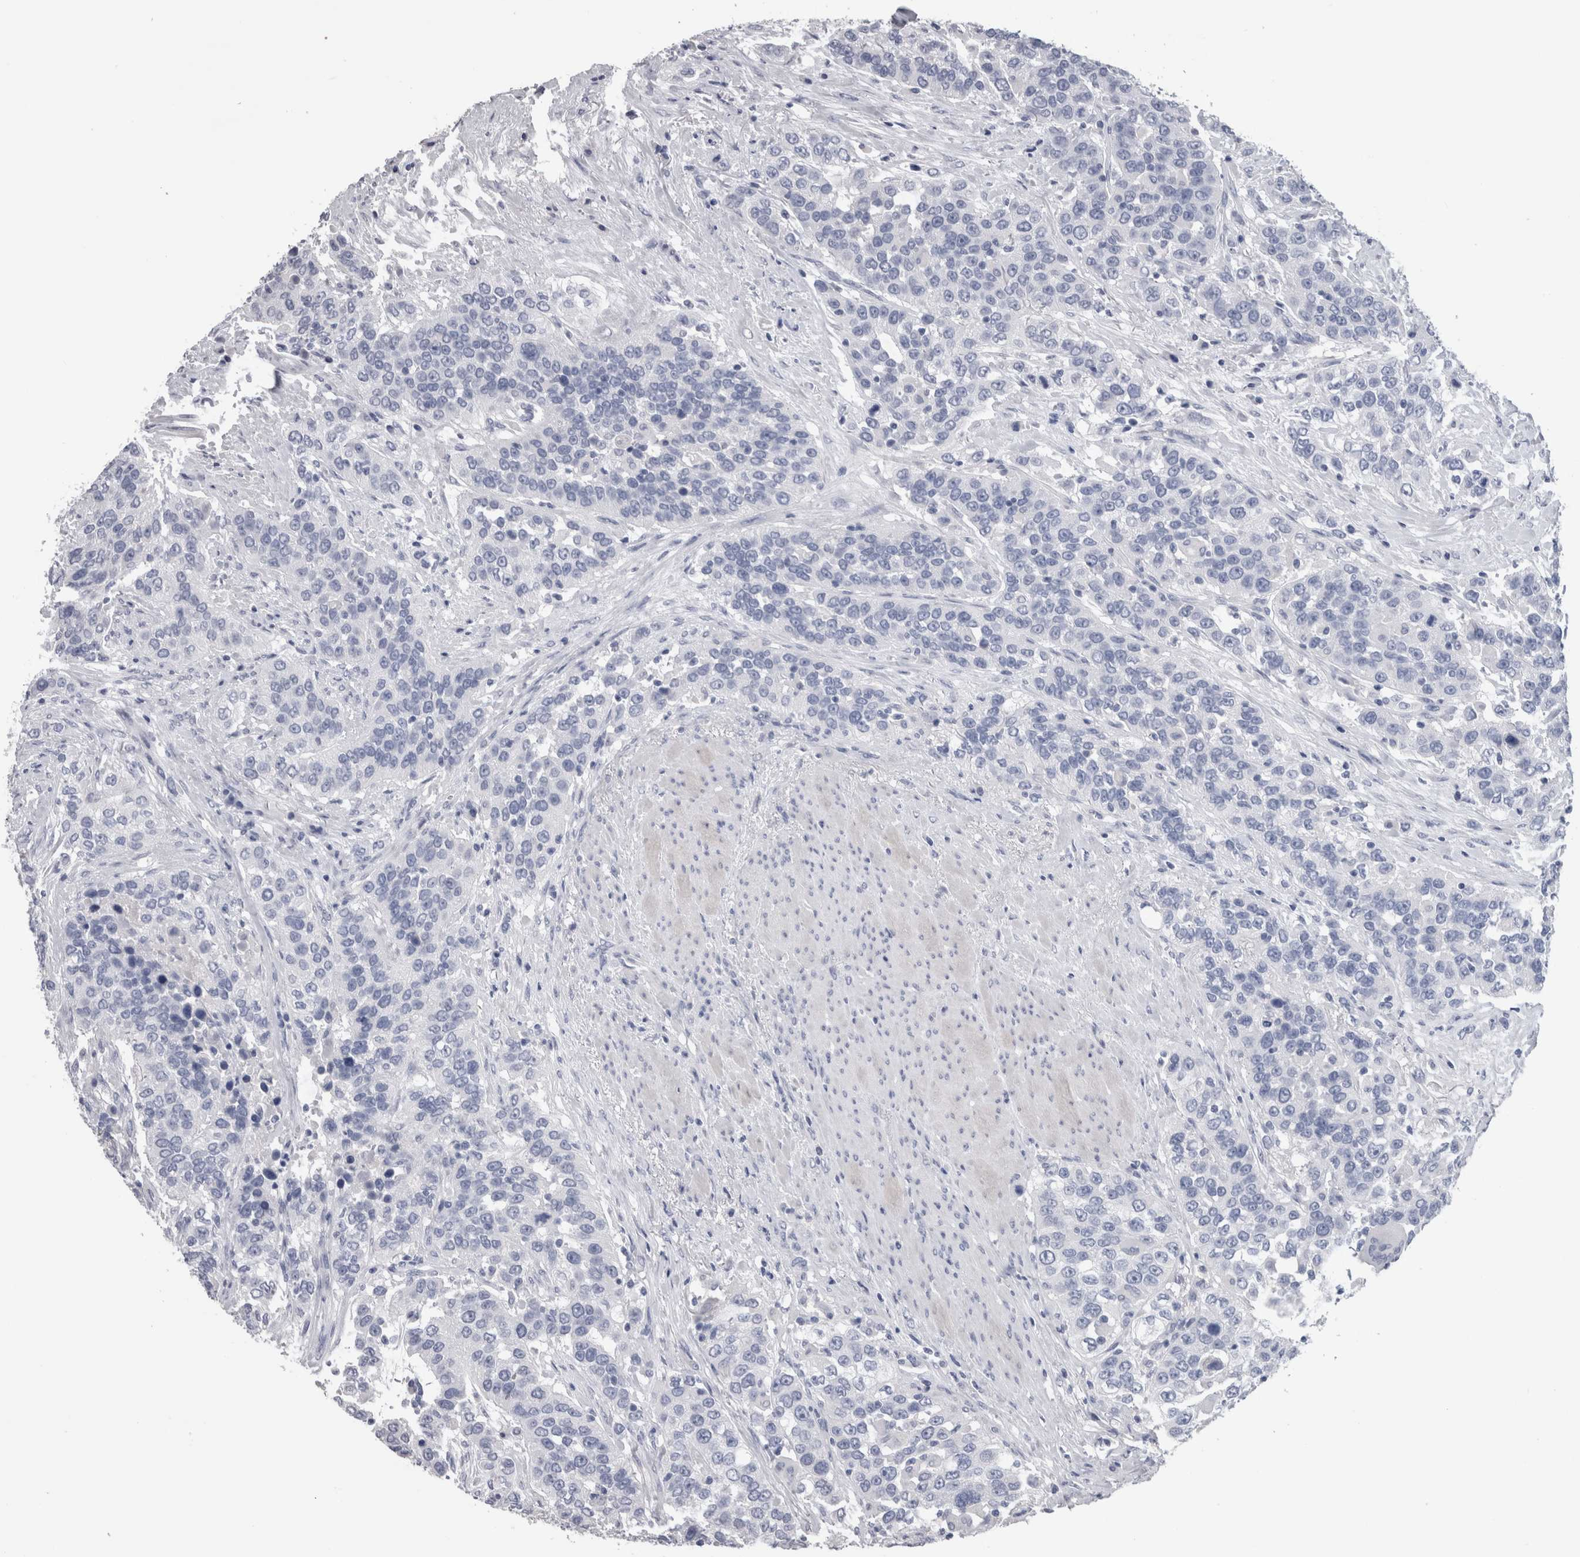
{"staining": {"intensity": "negative", "quantity": "none", "location": "none"}, "tissue": "urothelial cancer", "cell_type": "Tumor cells", "image_type": "cancer", "snomed": [{"axis": "morphology", "description": "Urothelial carcinoma, High grade"}, {"axis": "topography", "description": "Urinary bladder"}], "caption": "This is an IHC micrograph of urothelial cancer. There is no staining in tumor cells.", "gene": "CA8", "patient": {"sex": "female", "age": 80}}